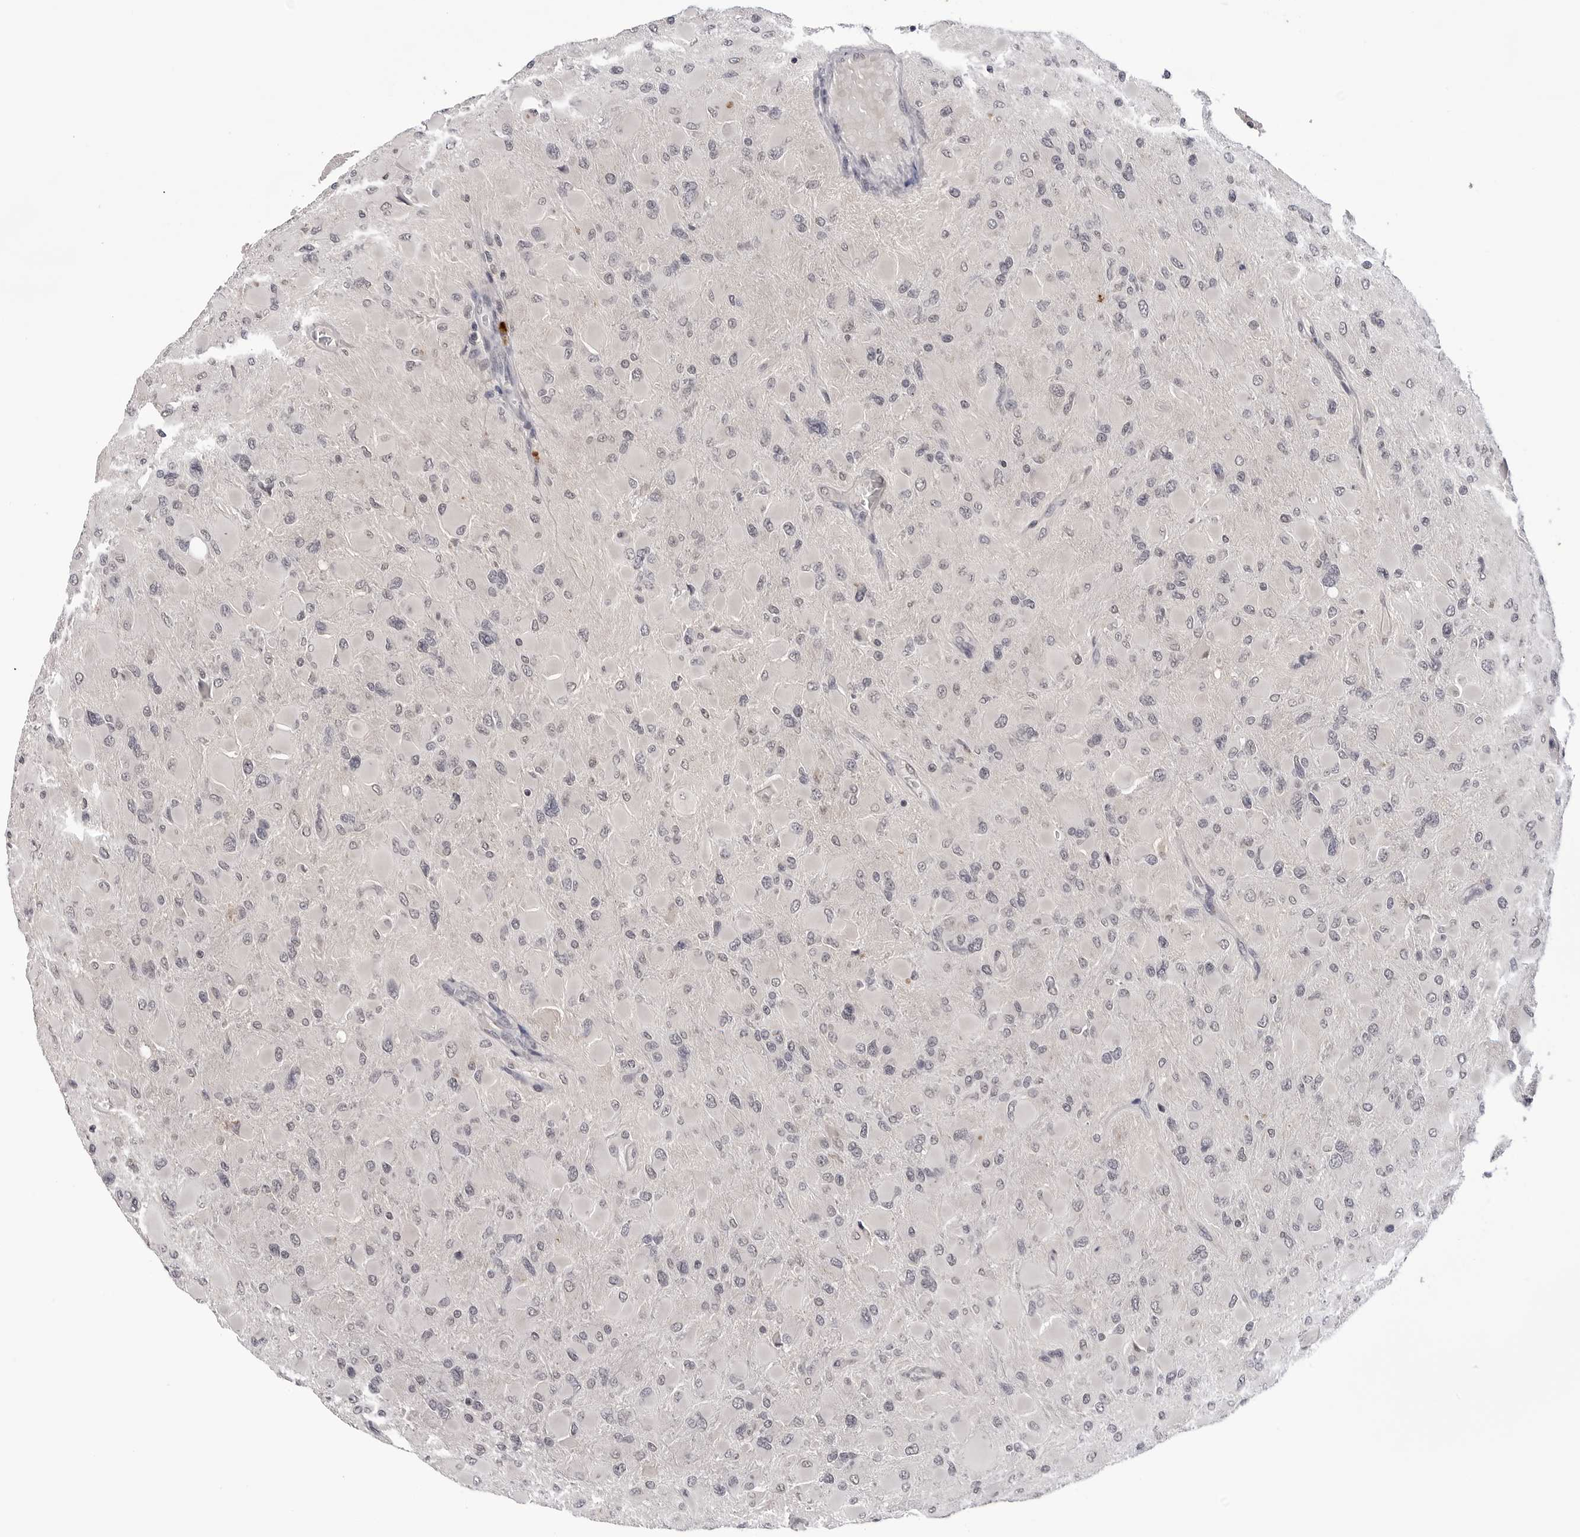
{"staining": {"intensity": "negative", "quantity": "none", "location": "none"}, "tissue": "glioma", "cell_type": "Tumor cells", "image_type": "cancer", "snomed": [{"axis": "morphology", "description": "Glioma, malignant, High grade"}, {"axis": "topography", "description": "Cerebral cortex"}], "caption": "Human malignant glioma (high-grade) stained for a protein using immunohistochemistry exhibits no staining in tumor cells.", "gene": "CDK20", "patient": {"sex": "female", "age": 36}}